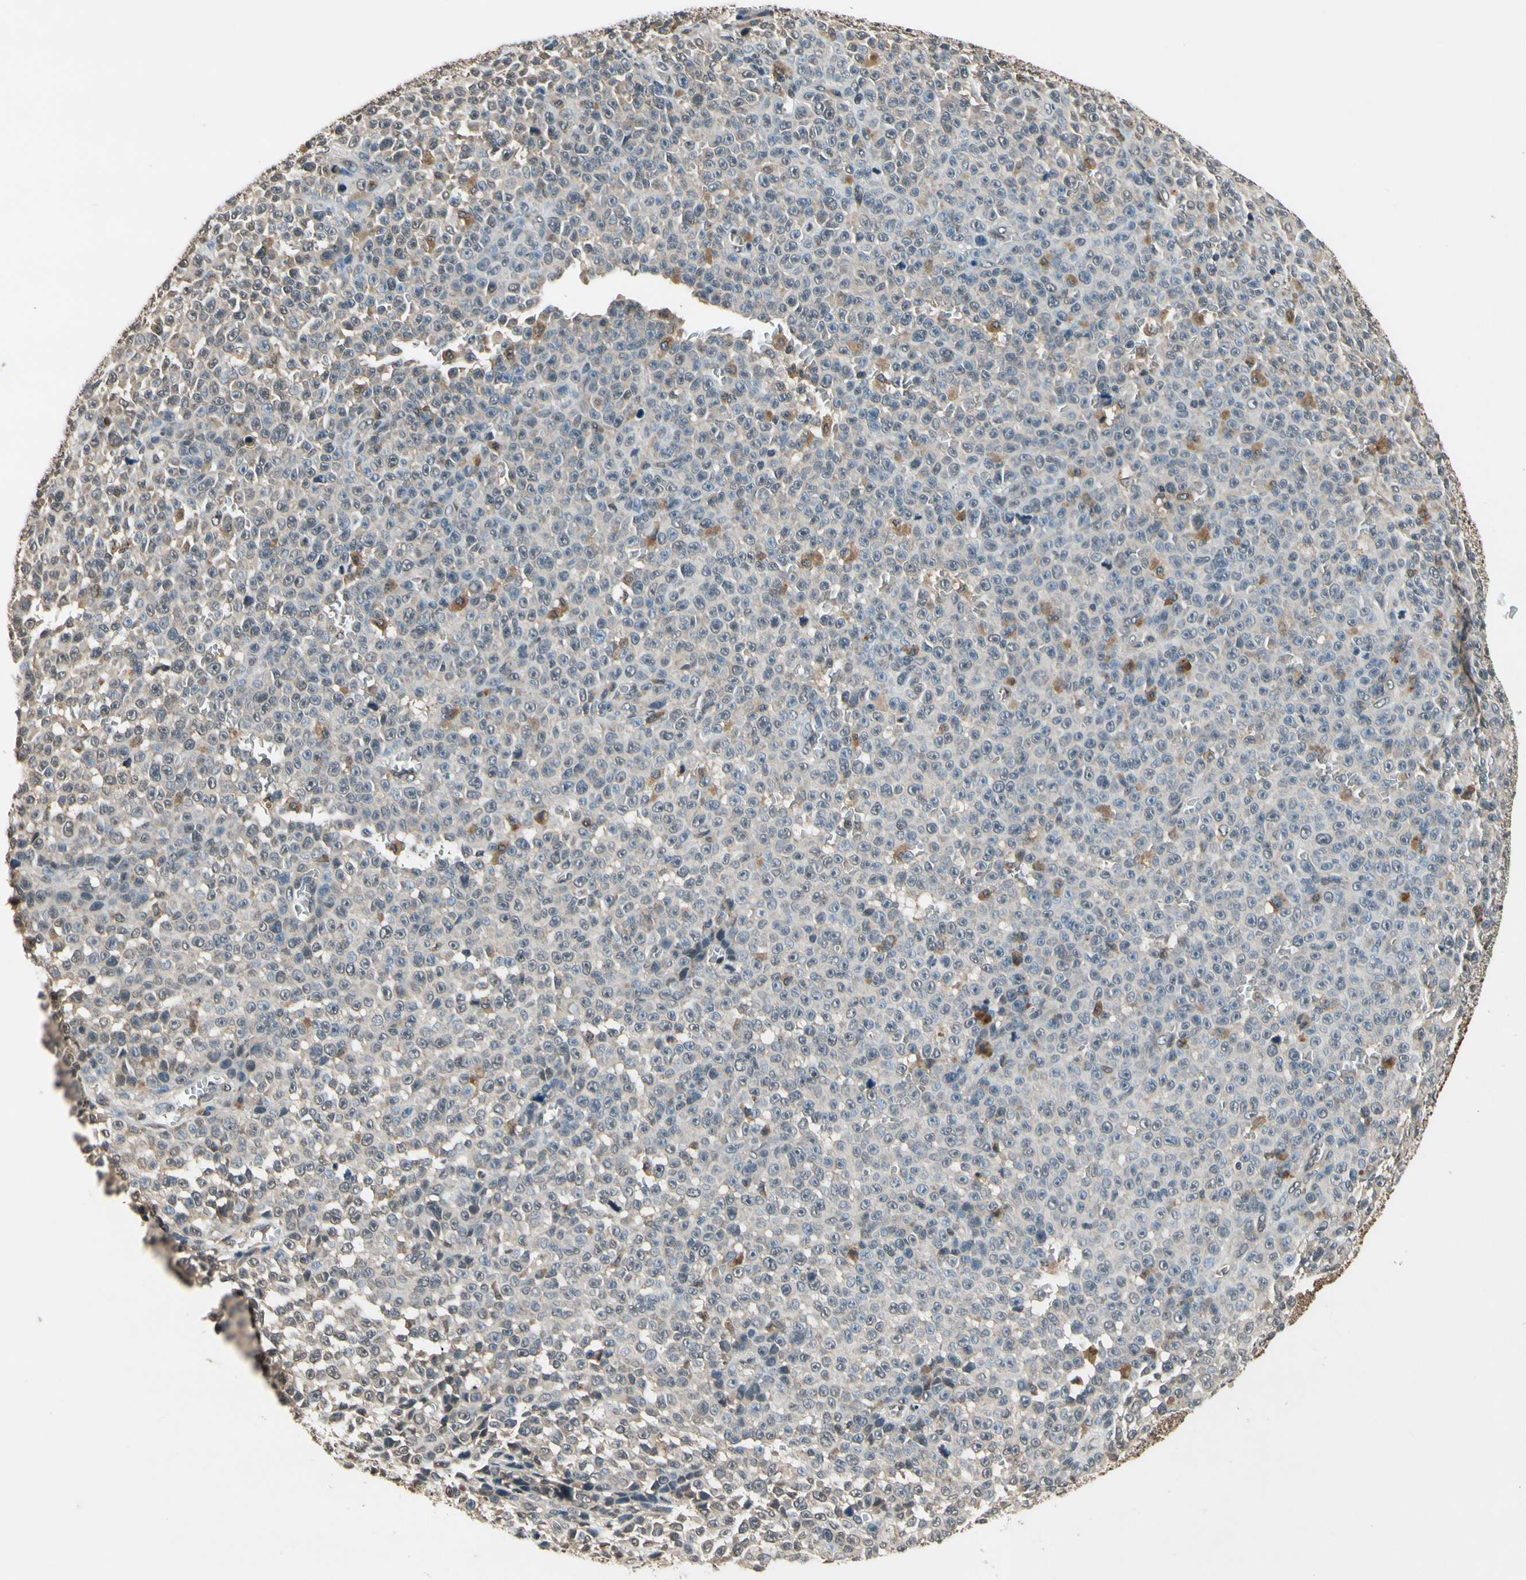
{"staining": {"intensity": "weak", "quantity": ">75%", "location": "cytoplasmic/membranous"}, "tissue": "melanoma", "cell_type": "Tumor cells", "image_type": "cancer", "snomed": [{"axis": "morphology", "description": "Malignant melanoma, NOS"}, {"axis": "topography", "description": "Skin"}], "caption": "DAB (3,3'-diaminobenzidine) immunohistochemical staining of melanoma demonstrates weak cytoplasmic/membranous protein positivity in about >75% of tumor cells. (DAB IHC with brightfield microscopy, high magnification).", "gene": "GCLC", "patient": {"sex": "female", "age": 82}}